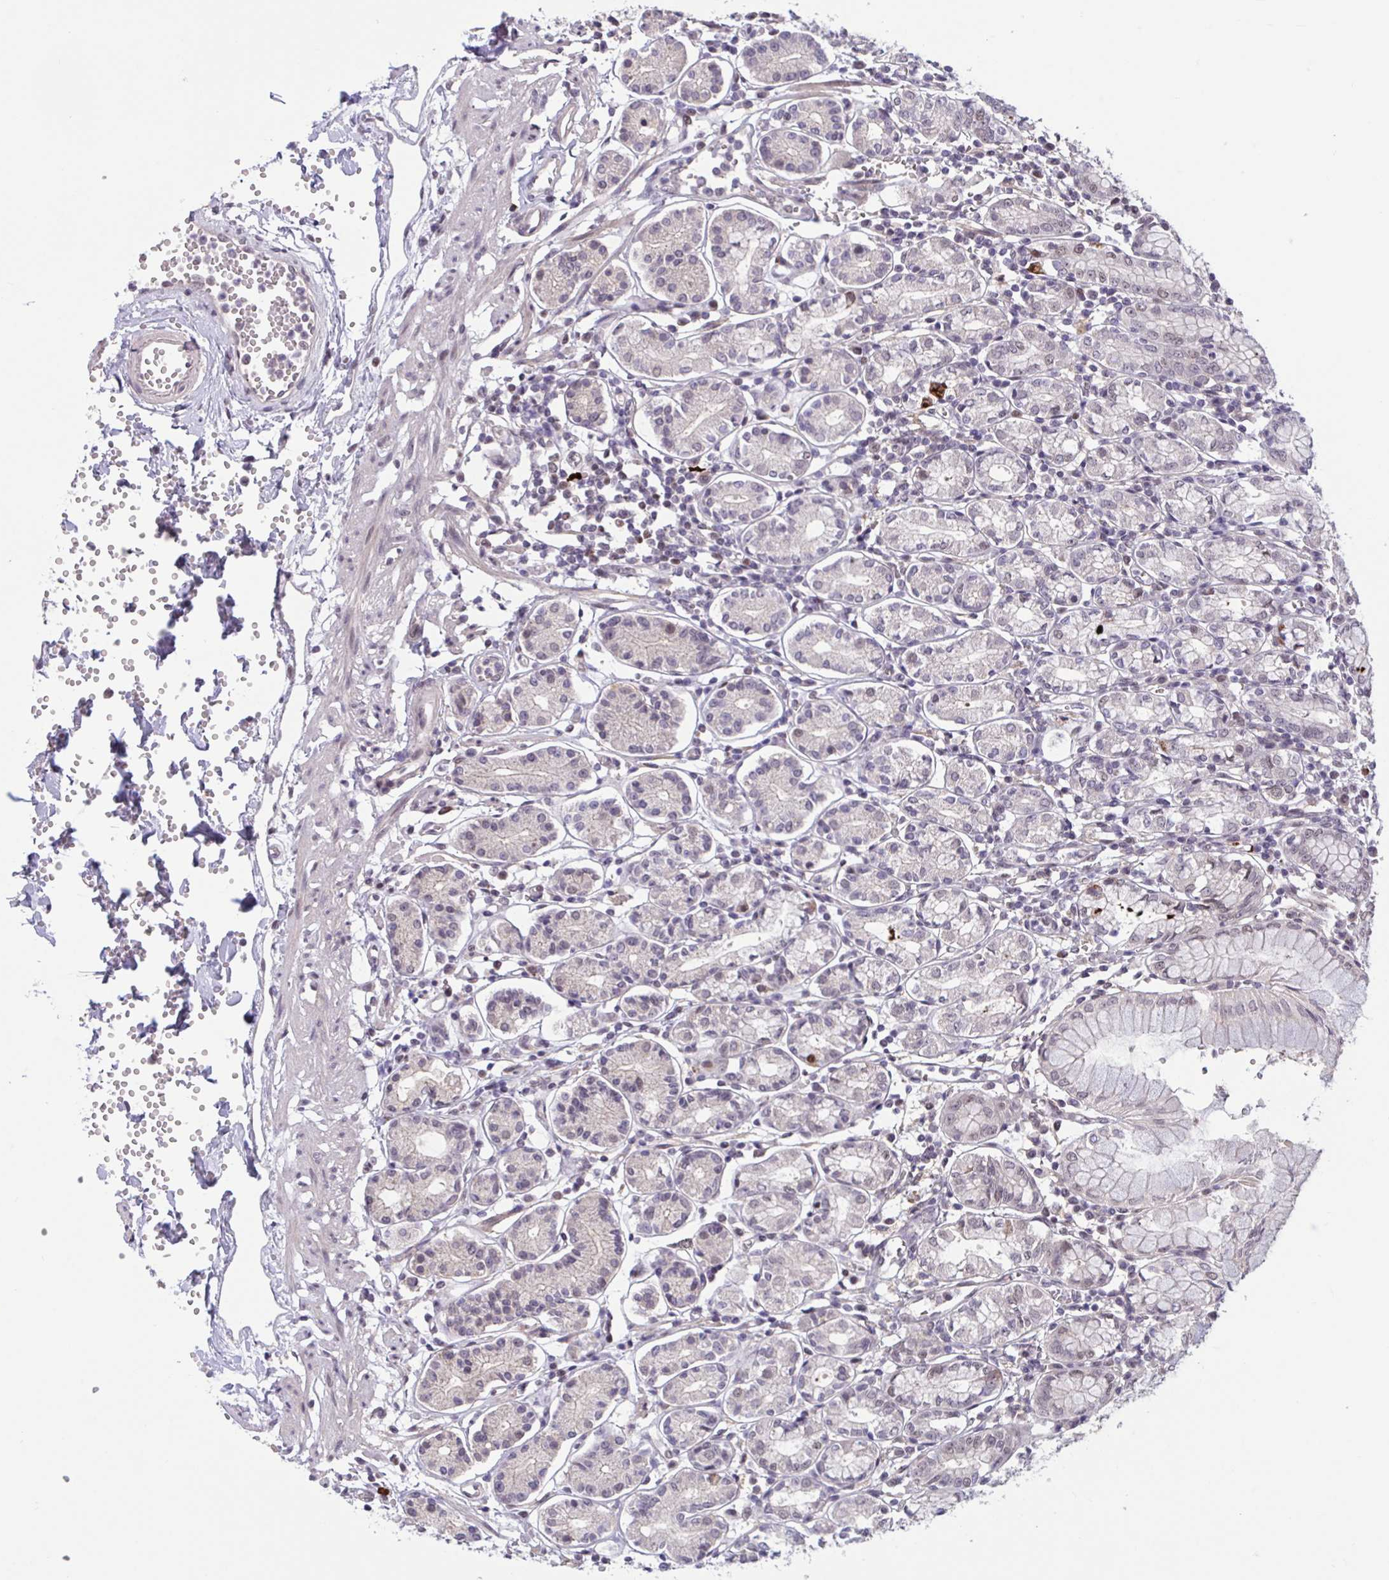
{"staining": {"intensity": "strong", "quantity": "<25%", "location": "cytoplasmic/membranous,nuclear"}, "tissue": "stomach", "cell_type": "Glandular cells", "image_type": "normal", "snomed": [{"axis": "morphology", "description": "Normal tissue, NOS"}, {"axis": "topography", "description": "Stomach"}], "caption": "This is an image of immunohistochemistry staining of normal stomach, which shows strong staining in the cytoplasmic/membranous,nuclear of glandular cells.", "gene": "ZNF414", "patient": {"sex": "female", "age": 62}}